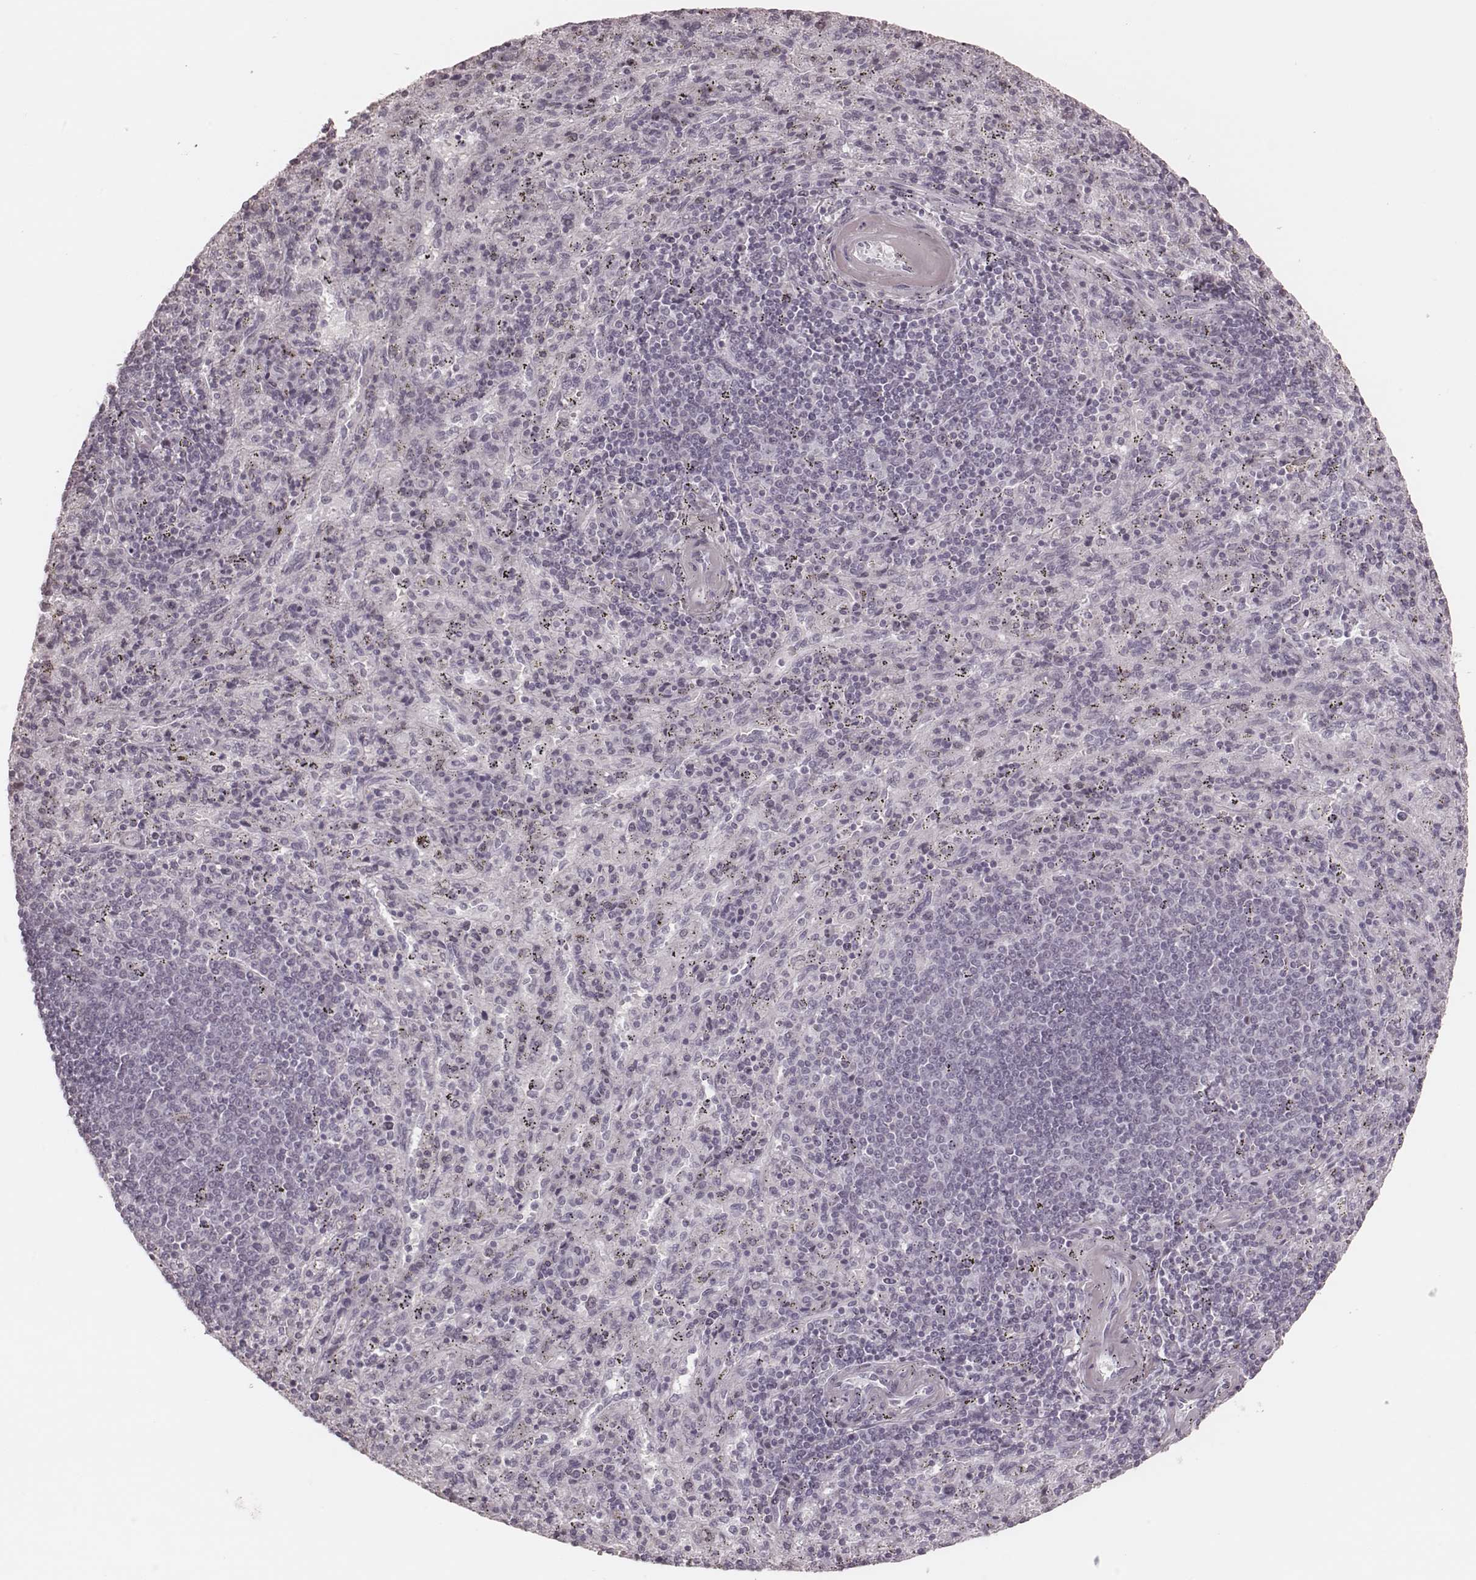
{"staining": {"intensity": "negative", "quantity": "none", "location": "none"}, "tissue": "spleen", "cell_type": "Cells in red pulp", "image_type": "normal", "snomed": [{"axis": "morphology", "description": "Normal tissue, NOS"}, {"axis": "topography", "description": "Spleen"}], "caption": "IHC image of normal spleen: spleen stained with DAB (3,3'-diaminobenzidine) demonstrates no significant protein expression in cells in red pulp.", "gene": "KRT74", "patient": {"sex": "male", "age": 57}}